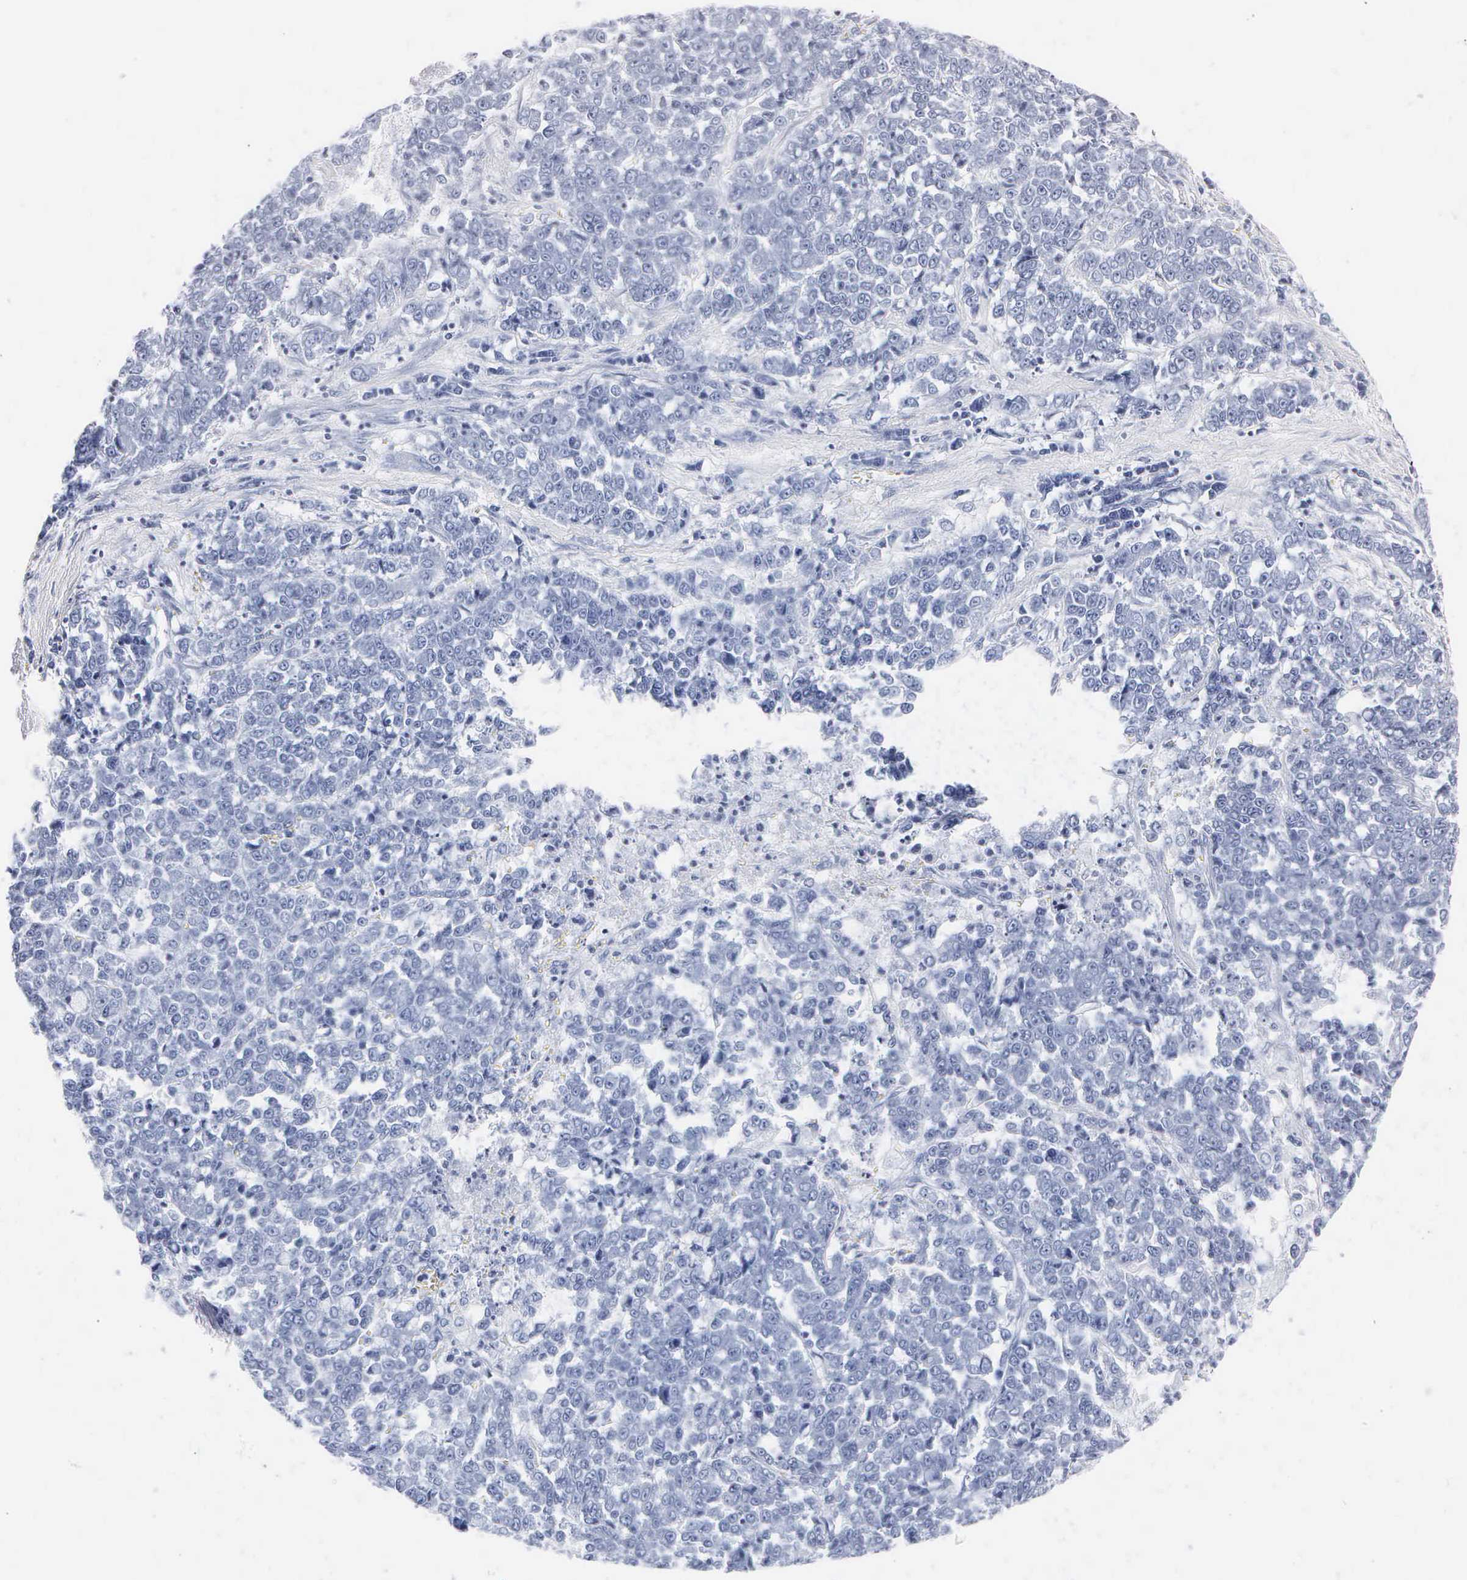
{"staining": {"intensity": "negative", "quantity": "none", "location": "none"}, "tissue": "liver cancer", "cell_type": "Tumor cells", "image_type": "cancer", "snomed": [{"axis": "morphology", "description": "Carcinoma, metastatic, NOS"}, {"axis": "topography", "description": "Liver"}], "caption": "An immunohistochemistry (IHC) micrograph of liver cancer is shown. There is no staining in tumor cells of liver cancer. The staining was performed using DAB (3,3'-diaminobenzidine) to visualize the protein expression in brown, while the nuclei were stained in blue with hematoxylin (Magnification: 20x).", "gene": "MB", "patient": {"sex": "female", "age": 58}}